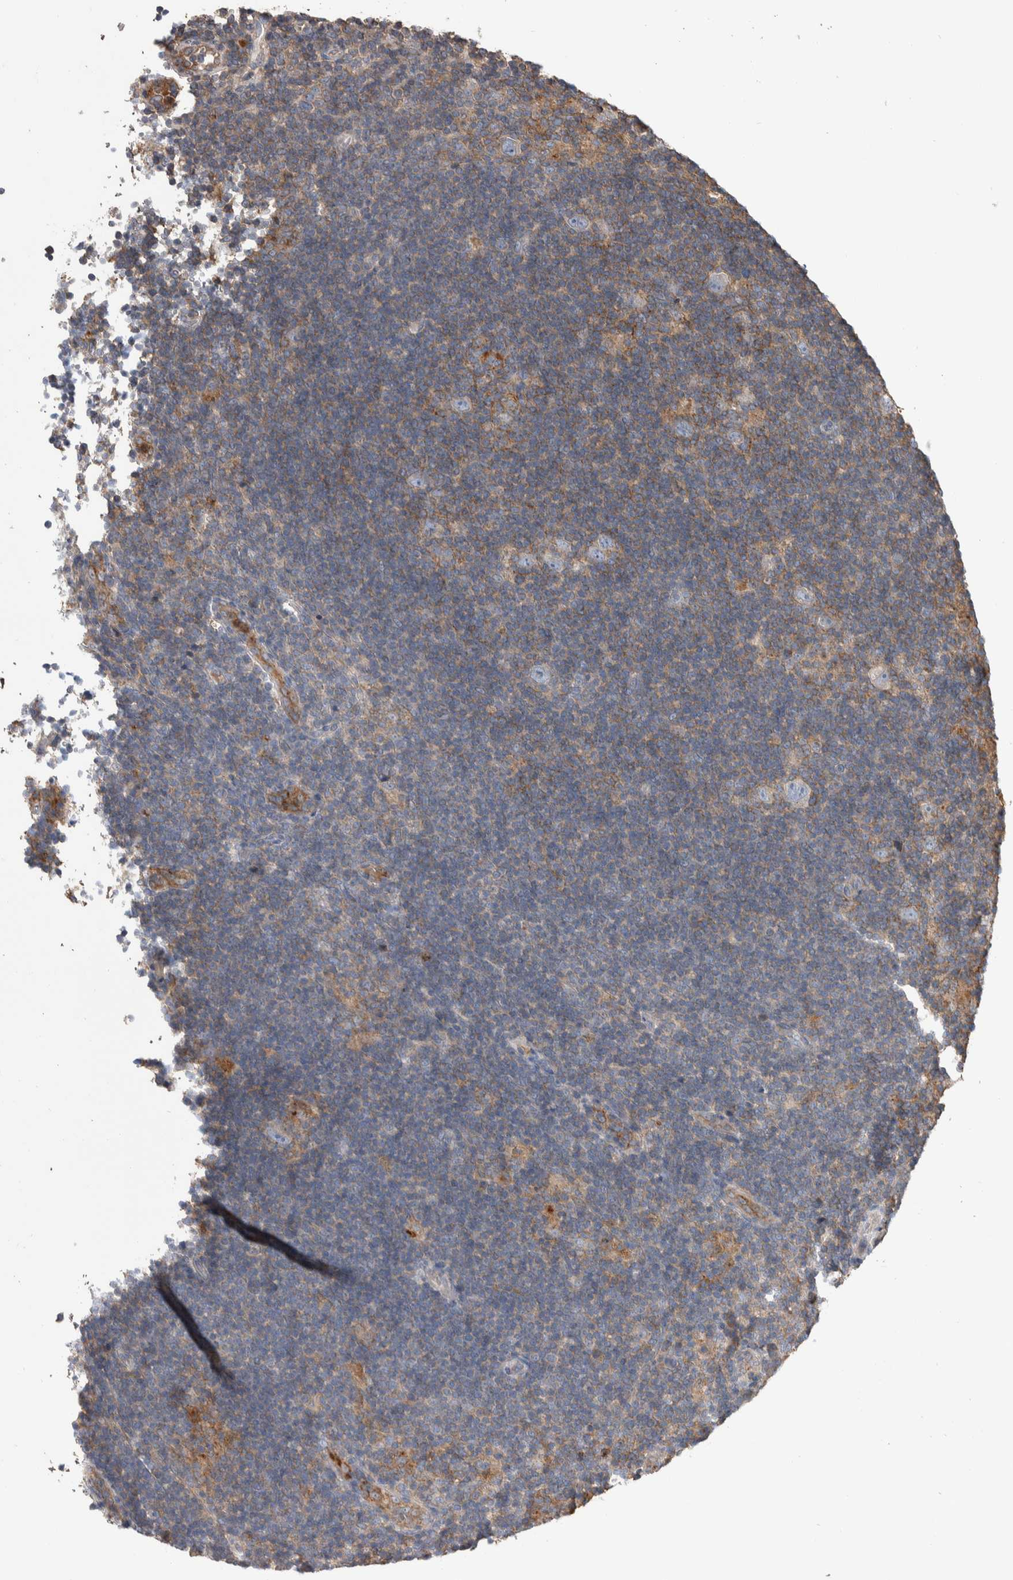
{"staining": {"intensity": "negative", "quantity": "none", "location": "none"}, "tissue": "lymphoma", "cell_type": "Tumor cells", "image_type": "cancer", "snomed": [{"axis": "morphology", "description": "Hodgkin's disease, NOS"}, {"axis": "topography", "description": "Lymph node"}], "caption": "Tumor cells are negative for brown protein staining in Hodgkin's disease.", "gene": "SDCBP", "patient": {"sex": "female", "age": 57}}